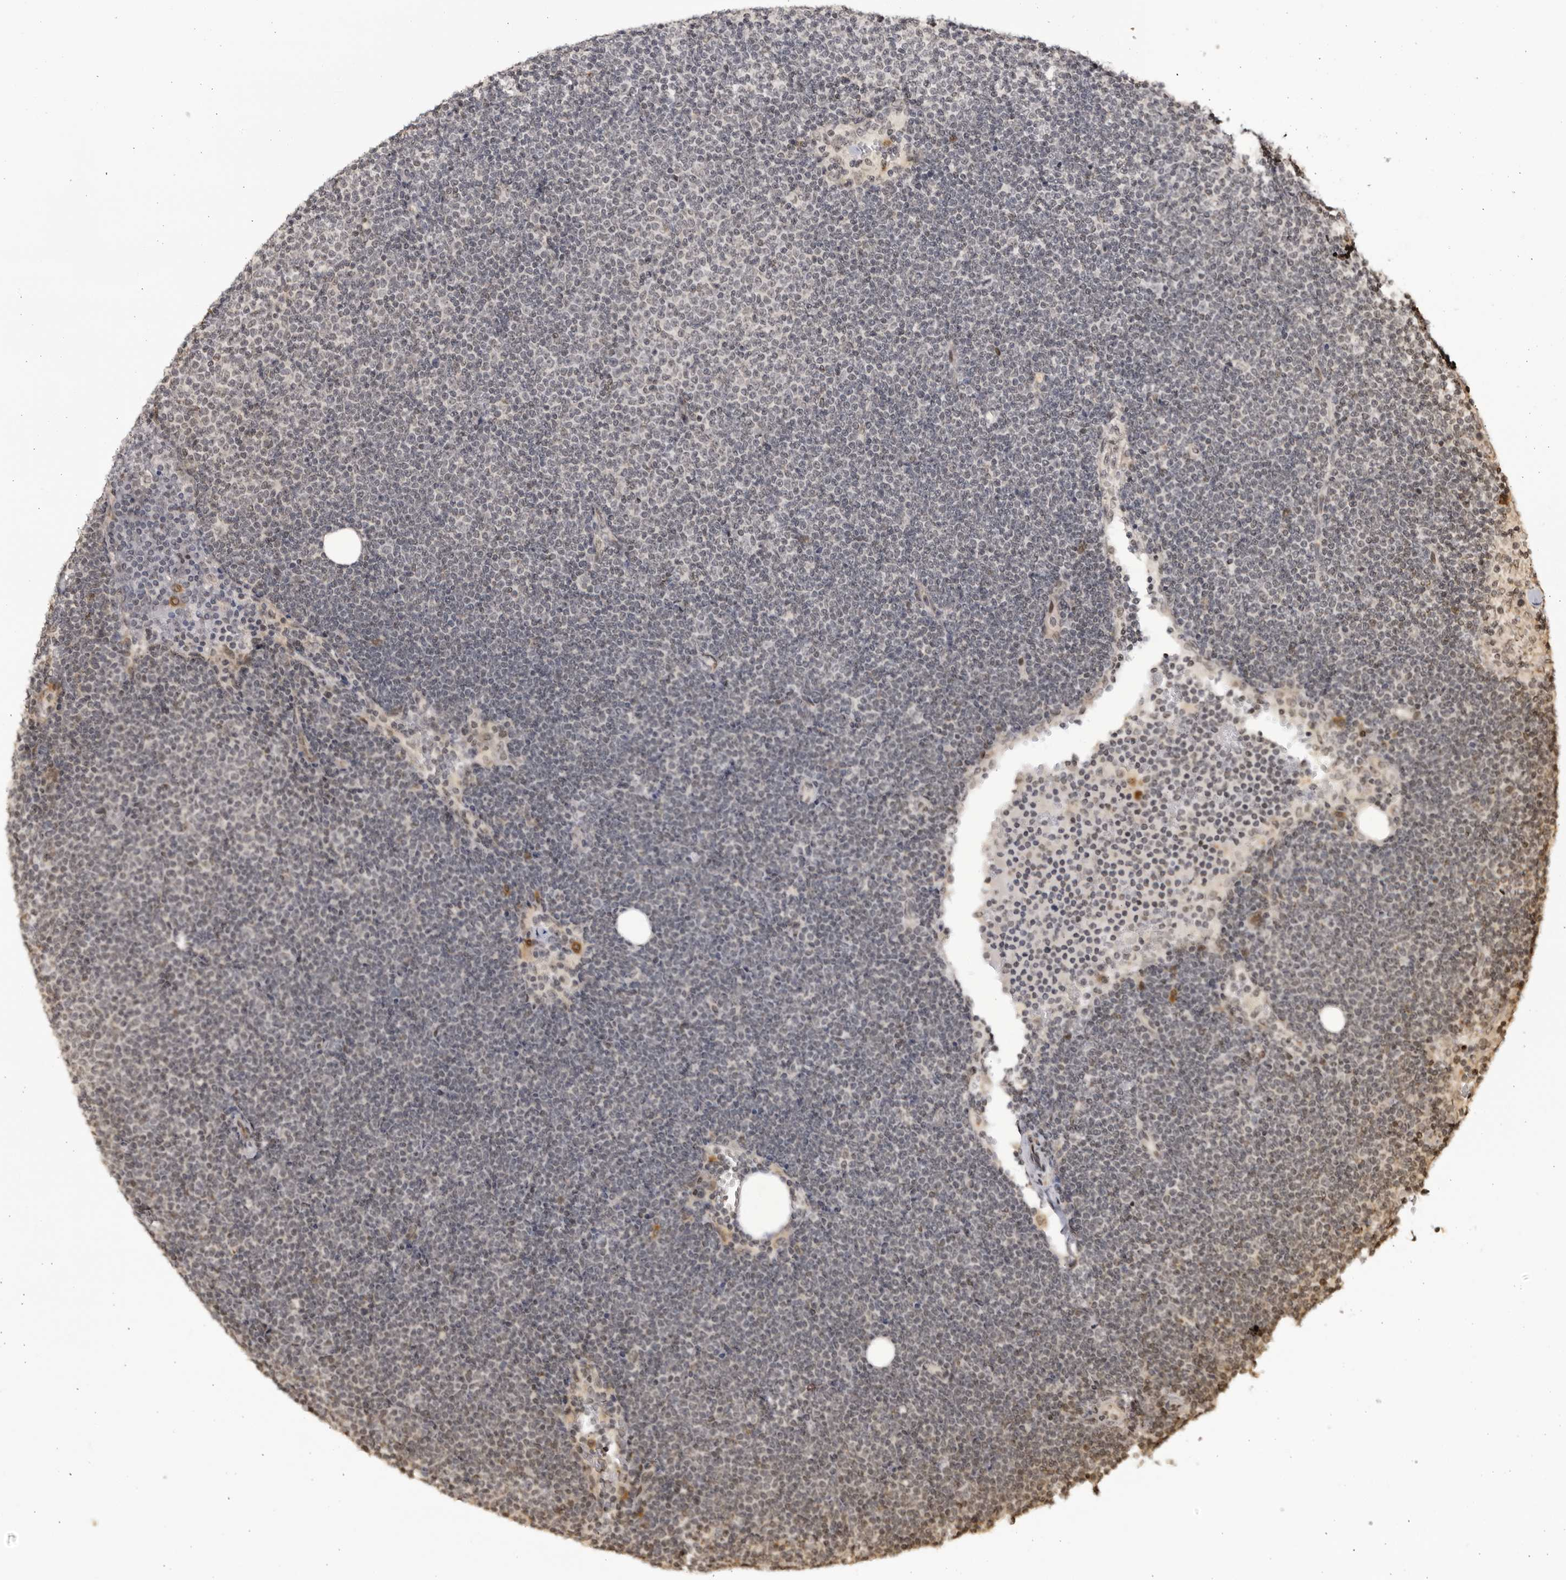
{"staining": {"intensity": "negative", "quantity": "none", "location": "none"}, "tissue": "lymphoma", "cell_type": "Tumor cells", "image_type": "cancer", "snomed": [{"axis": "morphology", "description": "Malignant lymphoma, non-Hodgkin's type, Low grade"}, {"axis": "topography", "description": "Lymph node"}], "caption": "This is a photomicrograph of immunohistochemistry staining of low-grade malignant lymphoma, non-Hodgkin's type, which shows no expression in tumor cells. (DAB (3,3'-diaminobenzidine) immunohistochemistry (IHC), high magnification).", "gene": "RASGEF1C", "patient": {"sex": "female", "age": 53}}